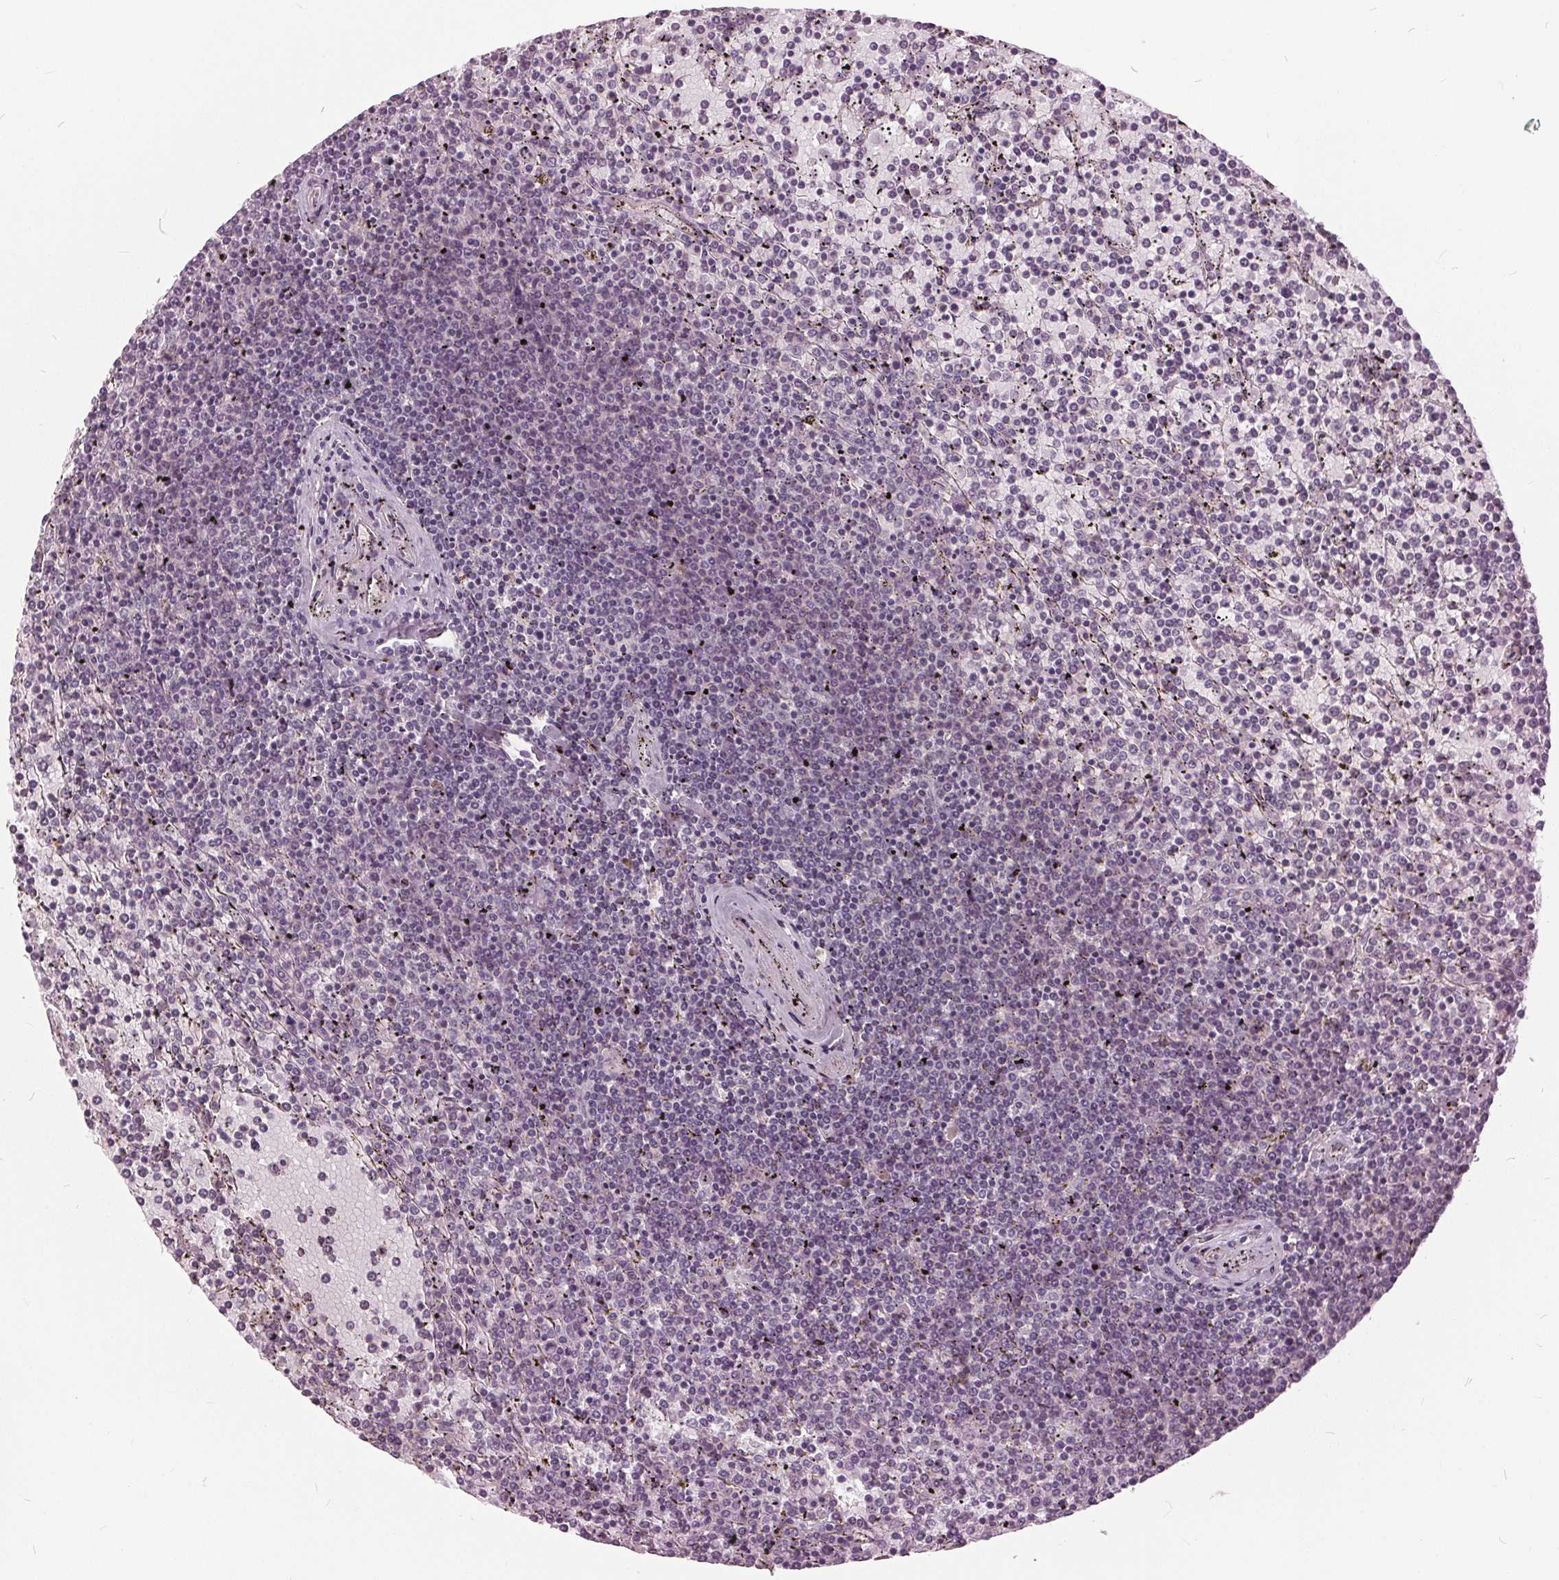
{"staining": {"intensity": "negative", "quantity": "none", "location": "none"}, "tissue": "lymphoma", "cell_type": "Tumor cells", "image_type": "cancer", "snomed": [{"axis": "morphology", "description": "Malignant lymphoma, non-Hodgkin's type, Low grade"}, {"axis": "topography", "description": "Spleen"}], "caption": "Human lymphoma stained for a protein using IHC reveals no positivity in tumor cells.", "gene": "KLK13", "patient": {"sex": "female", "age": 77}}